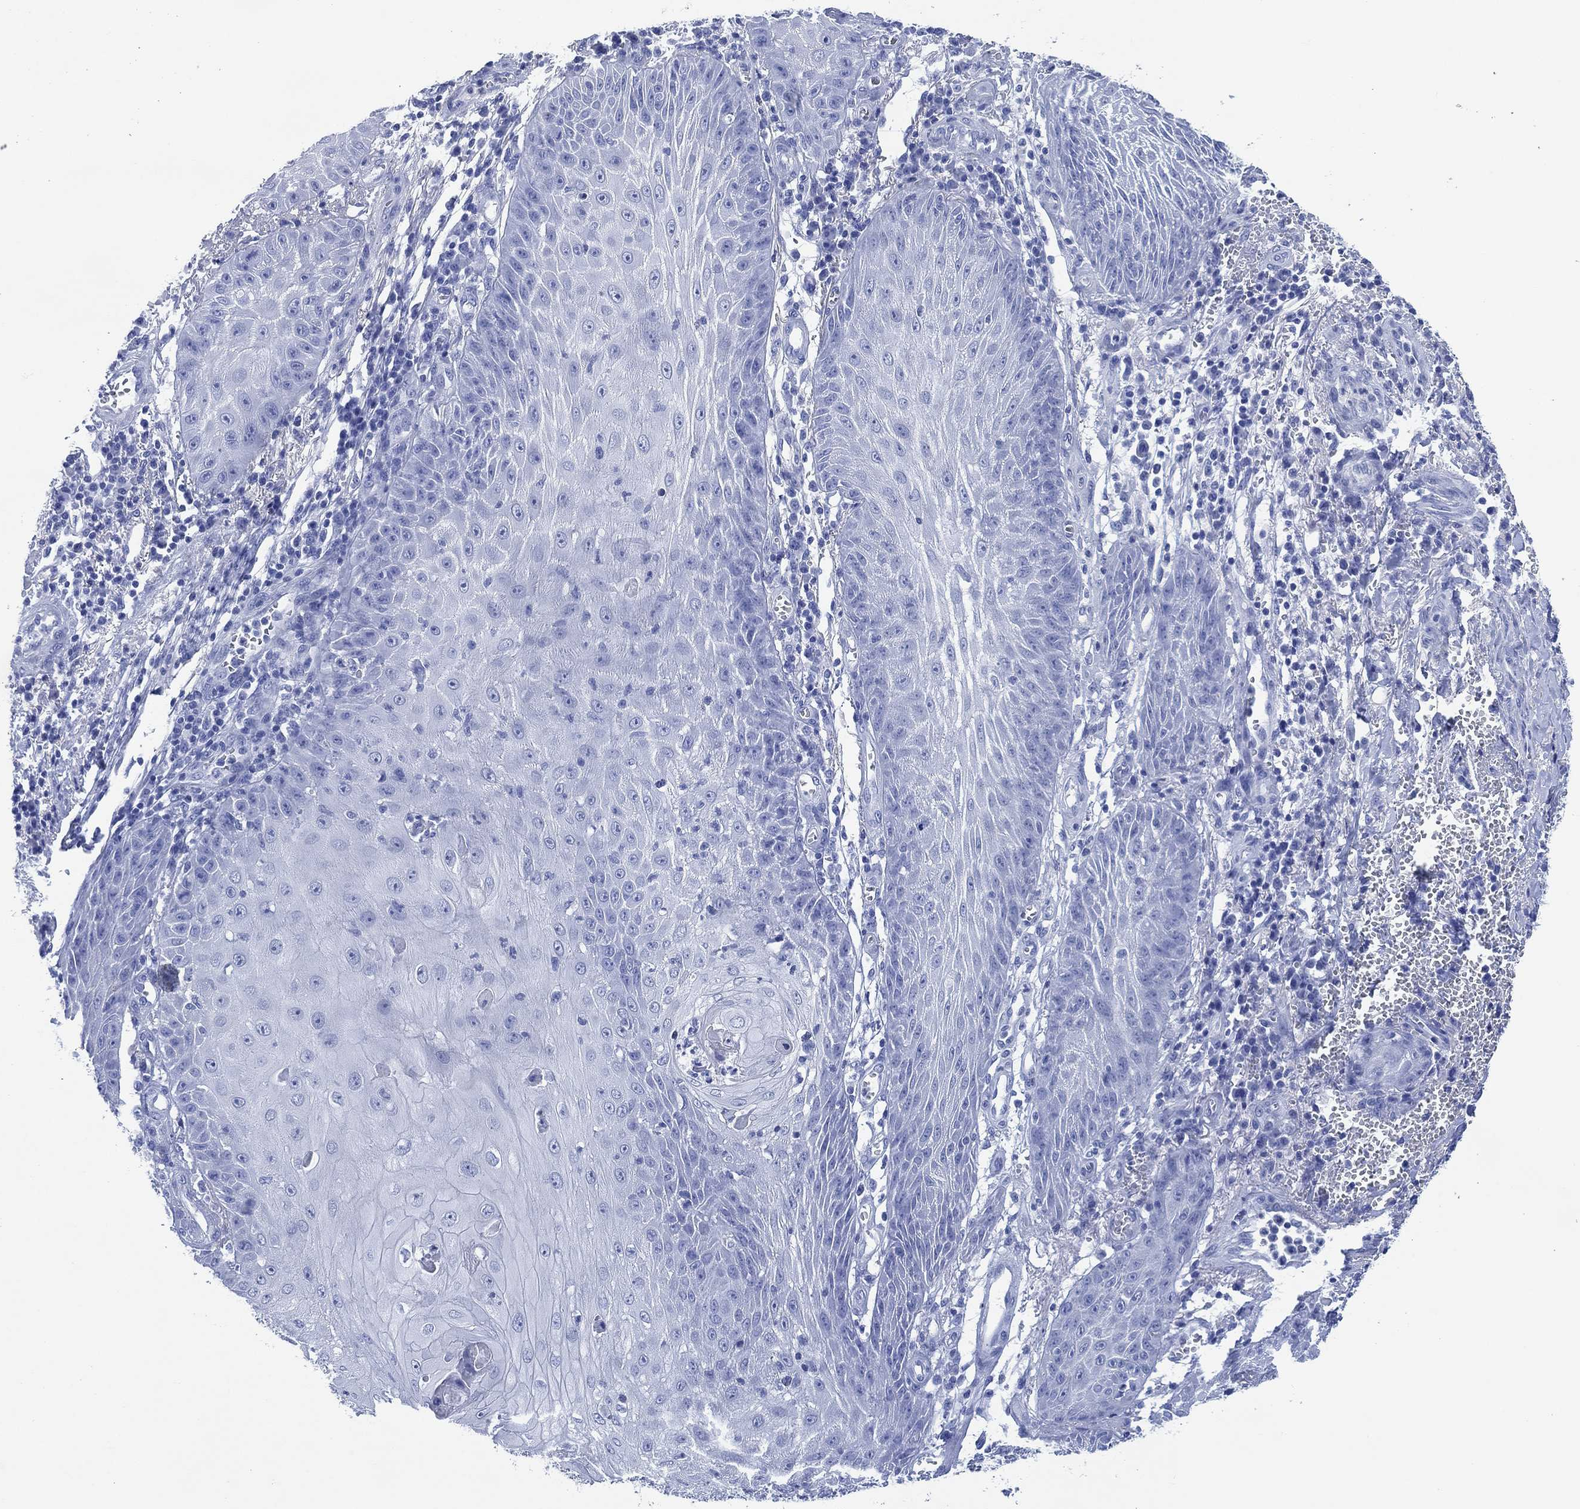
{"staining": {"intensity": "negative", "quantity": "none", "location": "none"}, "tissue": "skin cancer", "cell_type": "Tumor cells", "image_type": "cancer", "snomed": [{"axis": "morphology", "description": "Squamous cell carcinoma, NOS"}, {"axis": "topography", "description": "Skin"}], "caption": "DAB (3,3'-diaminobenzidine) immunohistochemical staining of skin cancer (squamous cell carcinoma) exhibits no significant positivity in tumor cells.", "gene": "SIGLECL1", "patient": {"sex": "male", "age": 70}}